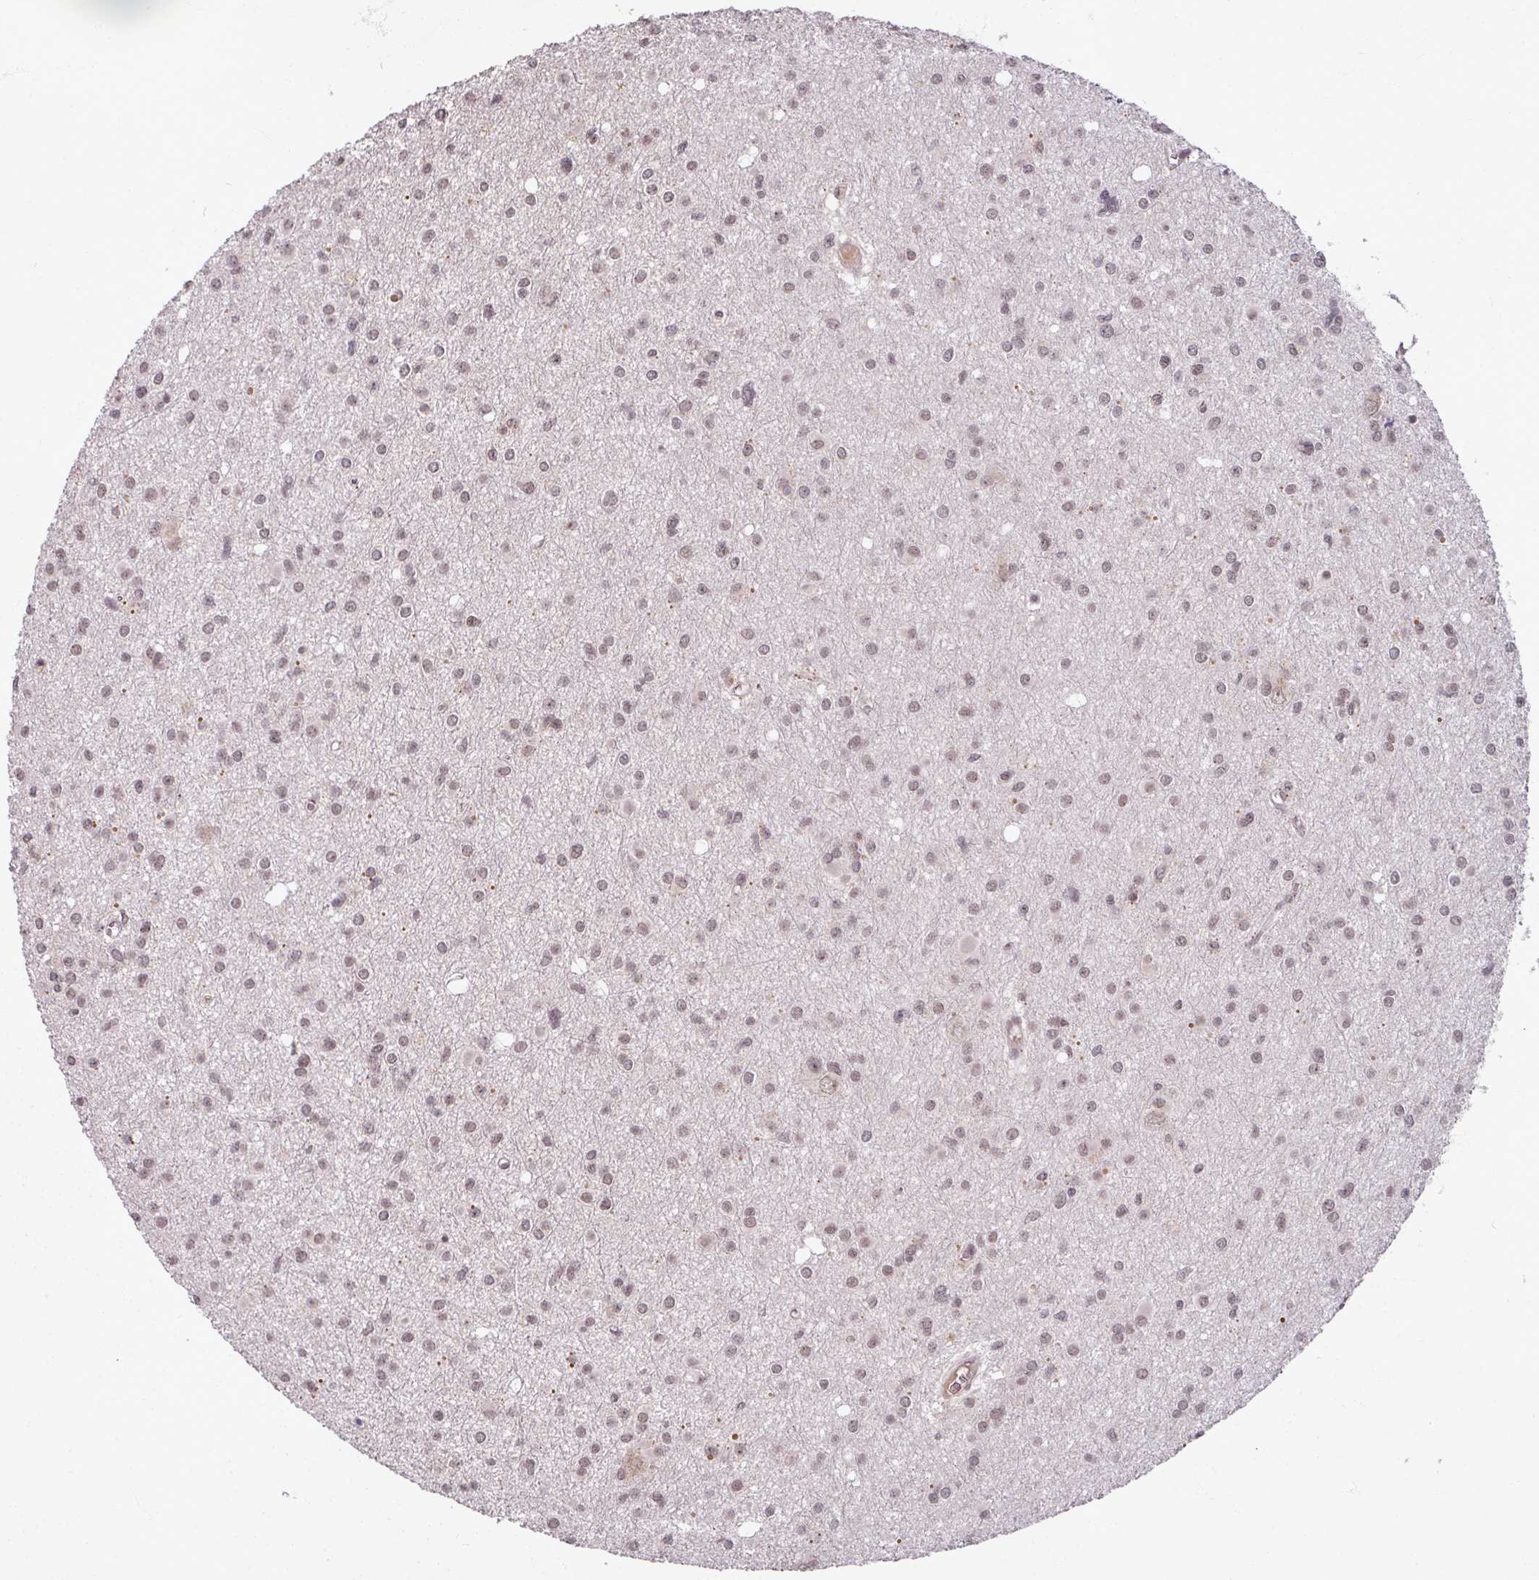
{"staining": {"intensity": "weak", "quantity": ">75%", "location": "nuclear"}, "tissue": "glioma", "cell_type": "Tumor cells", "image_type": "cancer", "snomed": [{"axis": "morphology", "description": "Glioma, malignant, High grade"}, {"axis": "topography", "description": "Brain"}], "caption": "IHC micrograph of human glioma stained for a protein (brown), which displays low levels of weak nuclear positivity in about >75% of tumor cells.", "gene": "POLR2G", "patient": {"sex": "male", "age": 23}}